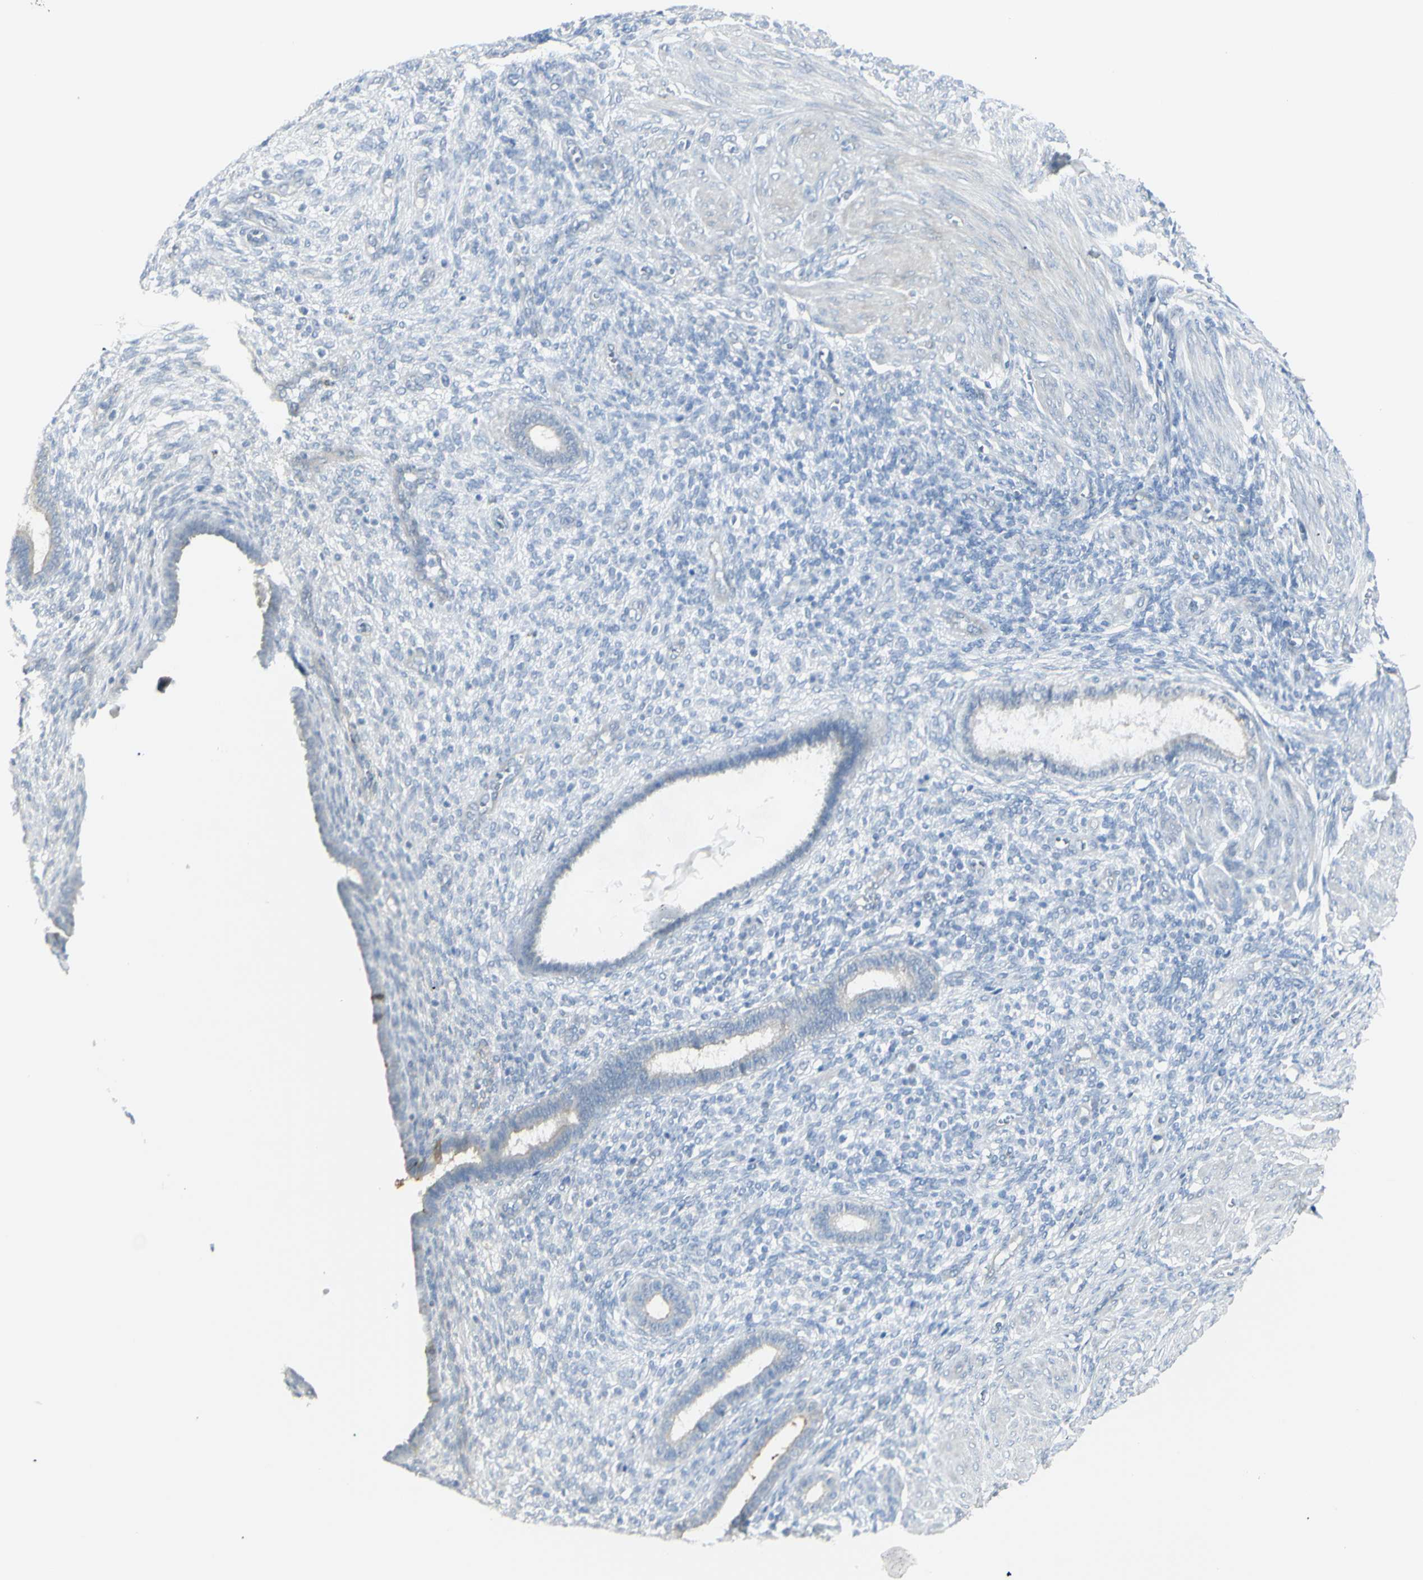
{"staining": {"intensity": "negative", "quantity": "none", "location": "none"}, "tissue": "endometrium", "cell_type": "Cells in endometrial stroma", "image_type": "normal", "snomed": [{"axis": "morphology", "description": "Normal tissue, NOS"}, {"axis": "topography", "description": "Endometrium"}], "caption": "Immunohistochemical staining of normal endometrium demonstrates no significant positivity in cells in endometrial stroma. (DAB IHC, high magnification).", "gene": "NDST4", "patient": {"sex": "female", "age": 72}}